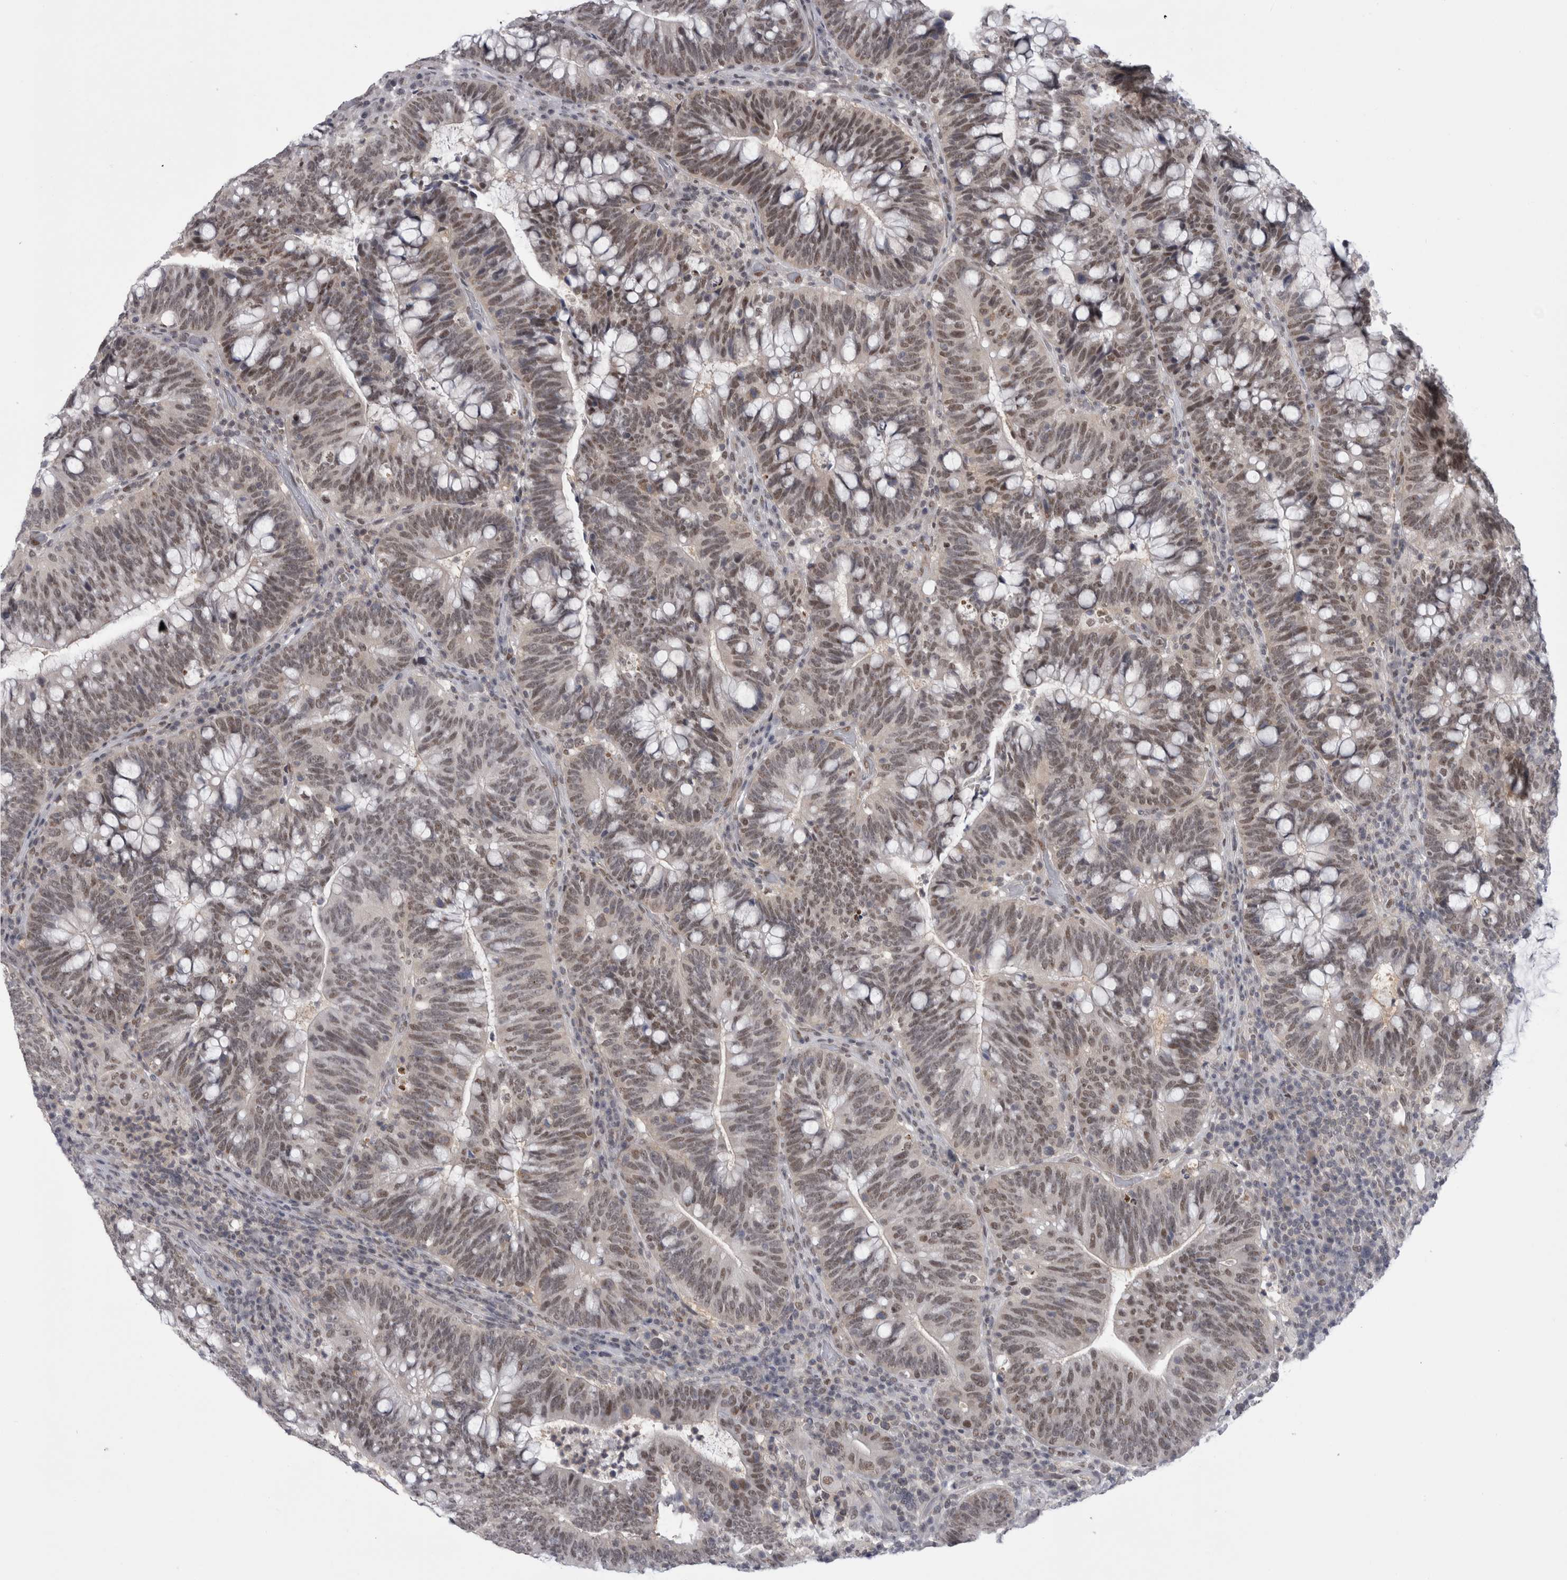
{"staining": {"intensity": "moderate", "quantity": ">75%", "location": "nuclear"}, "tissue": "colorectal cancer", "cell_type": "Tumor cells", "image_type": "cancer", "snomed": [{"axis": "morphology", "description": "Adenocarcinoma, NOS"}, {"axis": "topography", "description": "Colon"}], "caption": "Immunohistochemistry of human adenocarcinoma (colorectal) shows medium levels of moderate nuclear expression in about >75% of tumor cells.", "gene": "PSMB2", "patient": {"sex": "female", "age": 66}}